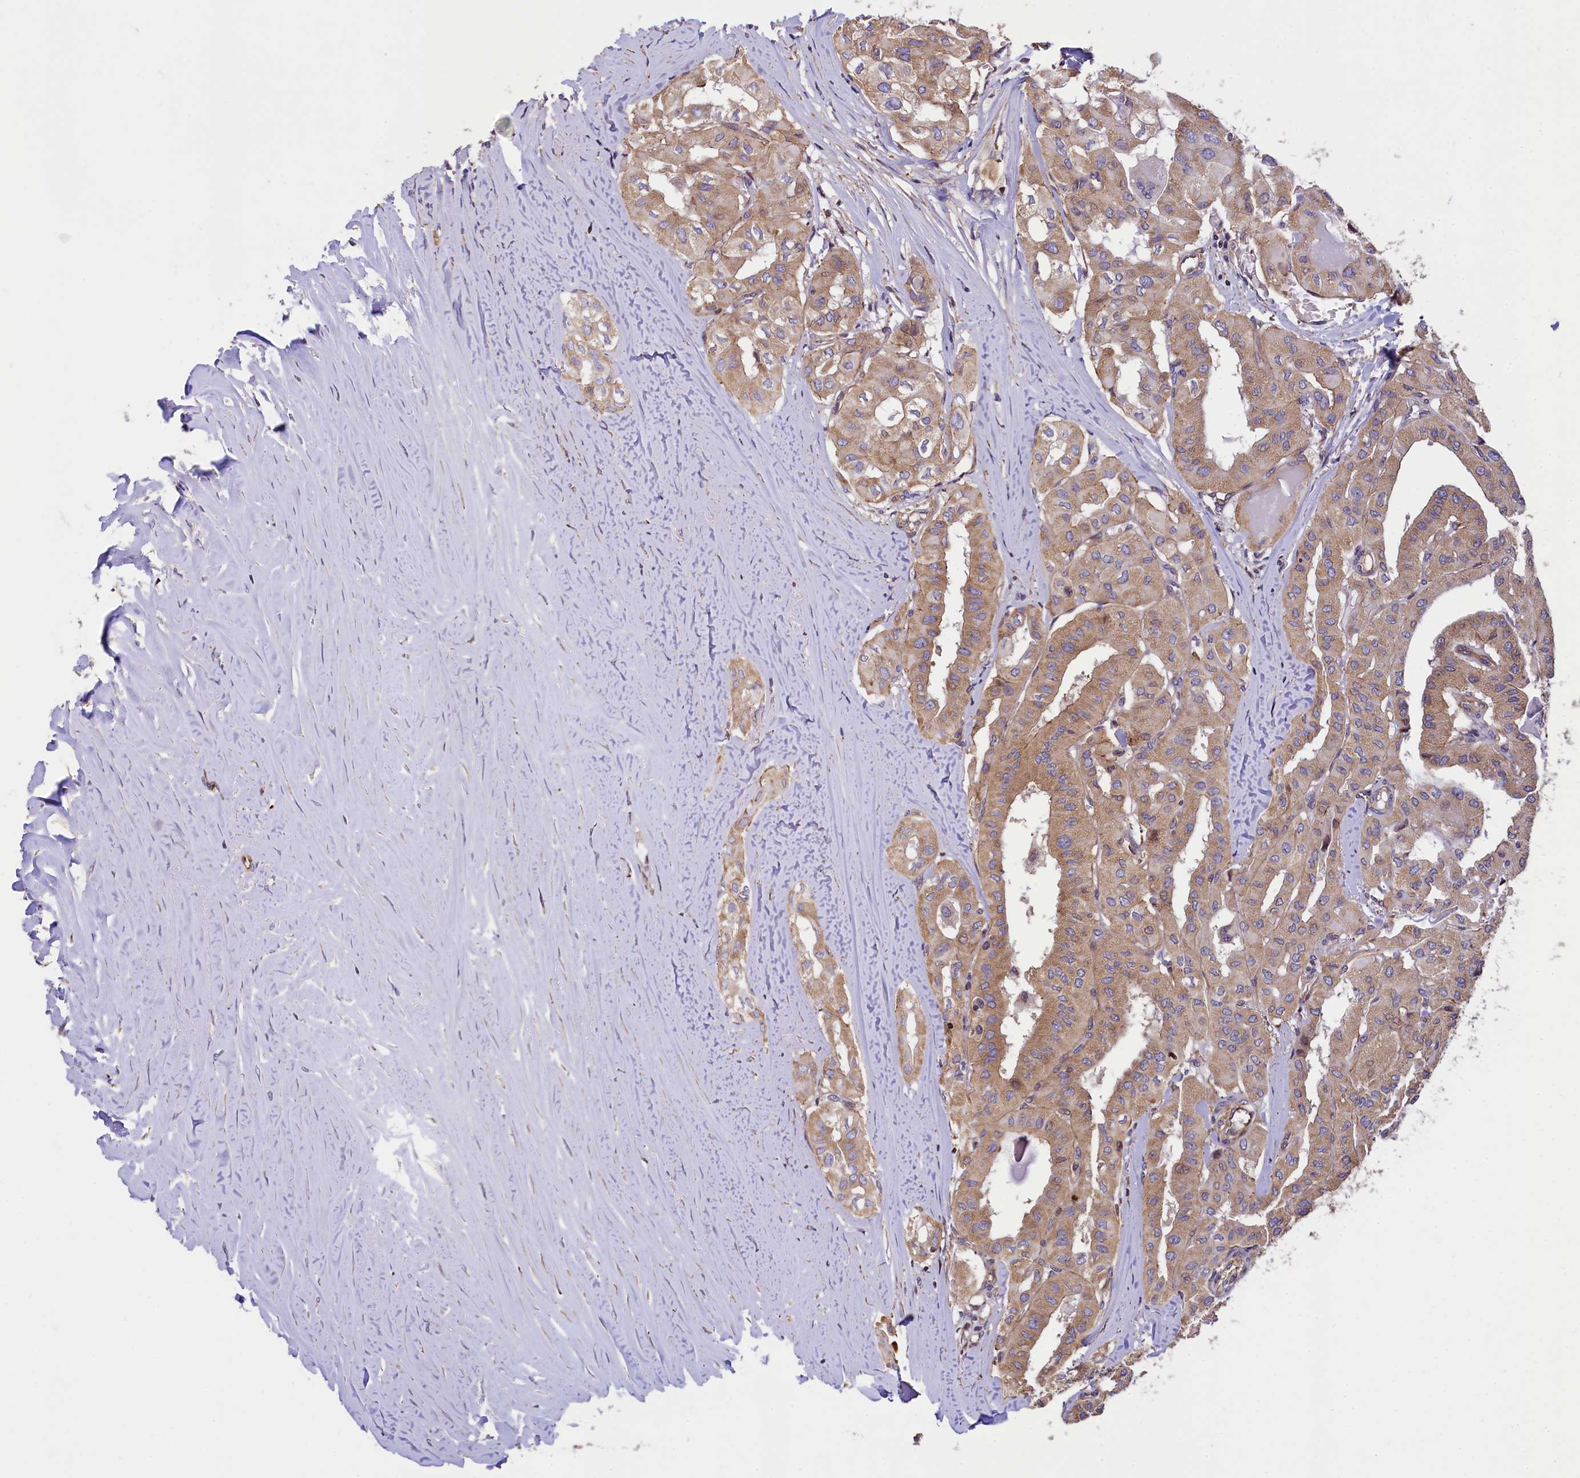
{"staining": {"intensity": "moderate", "quantity": ">75%", "location": "cytoplasmic/membranous"}, "tissue": "thyroid cancer", "cell_type": "Tumor cells", "image_type": "cancer", "snomed": [{"axis": "morphology", "description": "Papillary adenocarcinoma, NOS"}, {"axis": "topography", "description": "Thyroid gland"}], "caption": "Brown immunohistochemical staining in human thyroid cancer (papillary adenocarcinoma) displays moderate cytoplasmic/membranous staining in about >75% of tumor cells. (Stains: DAB (3,3'-diaminobenzidine) in brown, nuclei in blue, Microscopy: brightfield microscopy at high magnification).", "gene": "ZNF2", "patient": {"sex": "female", "age": 59}}